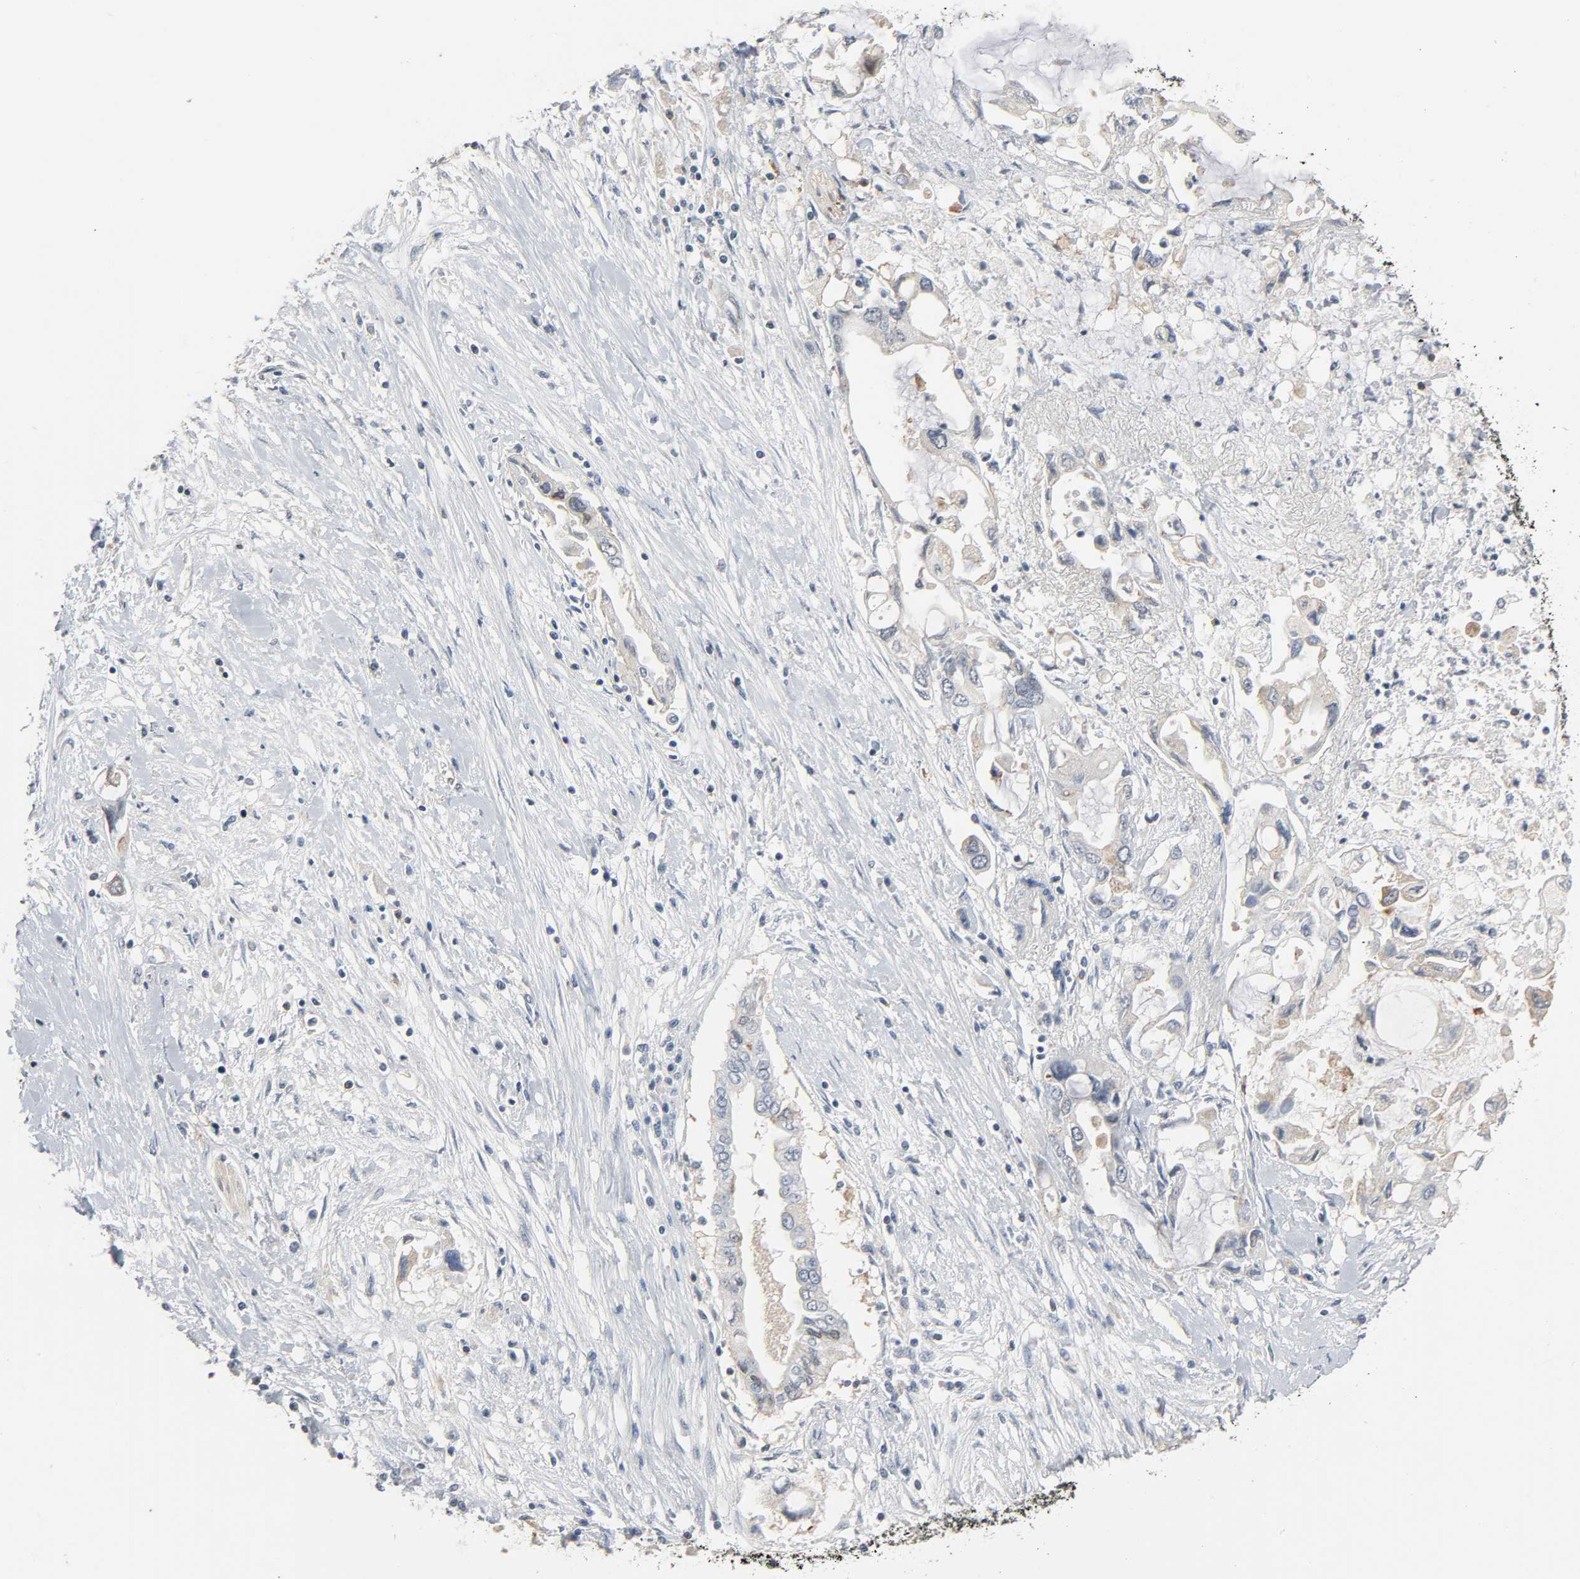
{"staining": {"intensity": "weak", "quantity": "<25%", "location": "cytoplasmic/membranous"}, "tissue": "pancreatic cancer", "cell_type": "Tumor cells", "image_type": "cancer", "snomed": [{"axis": "morphology", "description": "Adenocarcinoma, NOS"}, {"axis": "topography", "description": "Pancreas"}], "caption": "The image exhibits no staining of tumor cells in adenocarcinoma (pancreatic).", "gene": "CD4", "patient": {"sex": "female", "age": 57}}